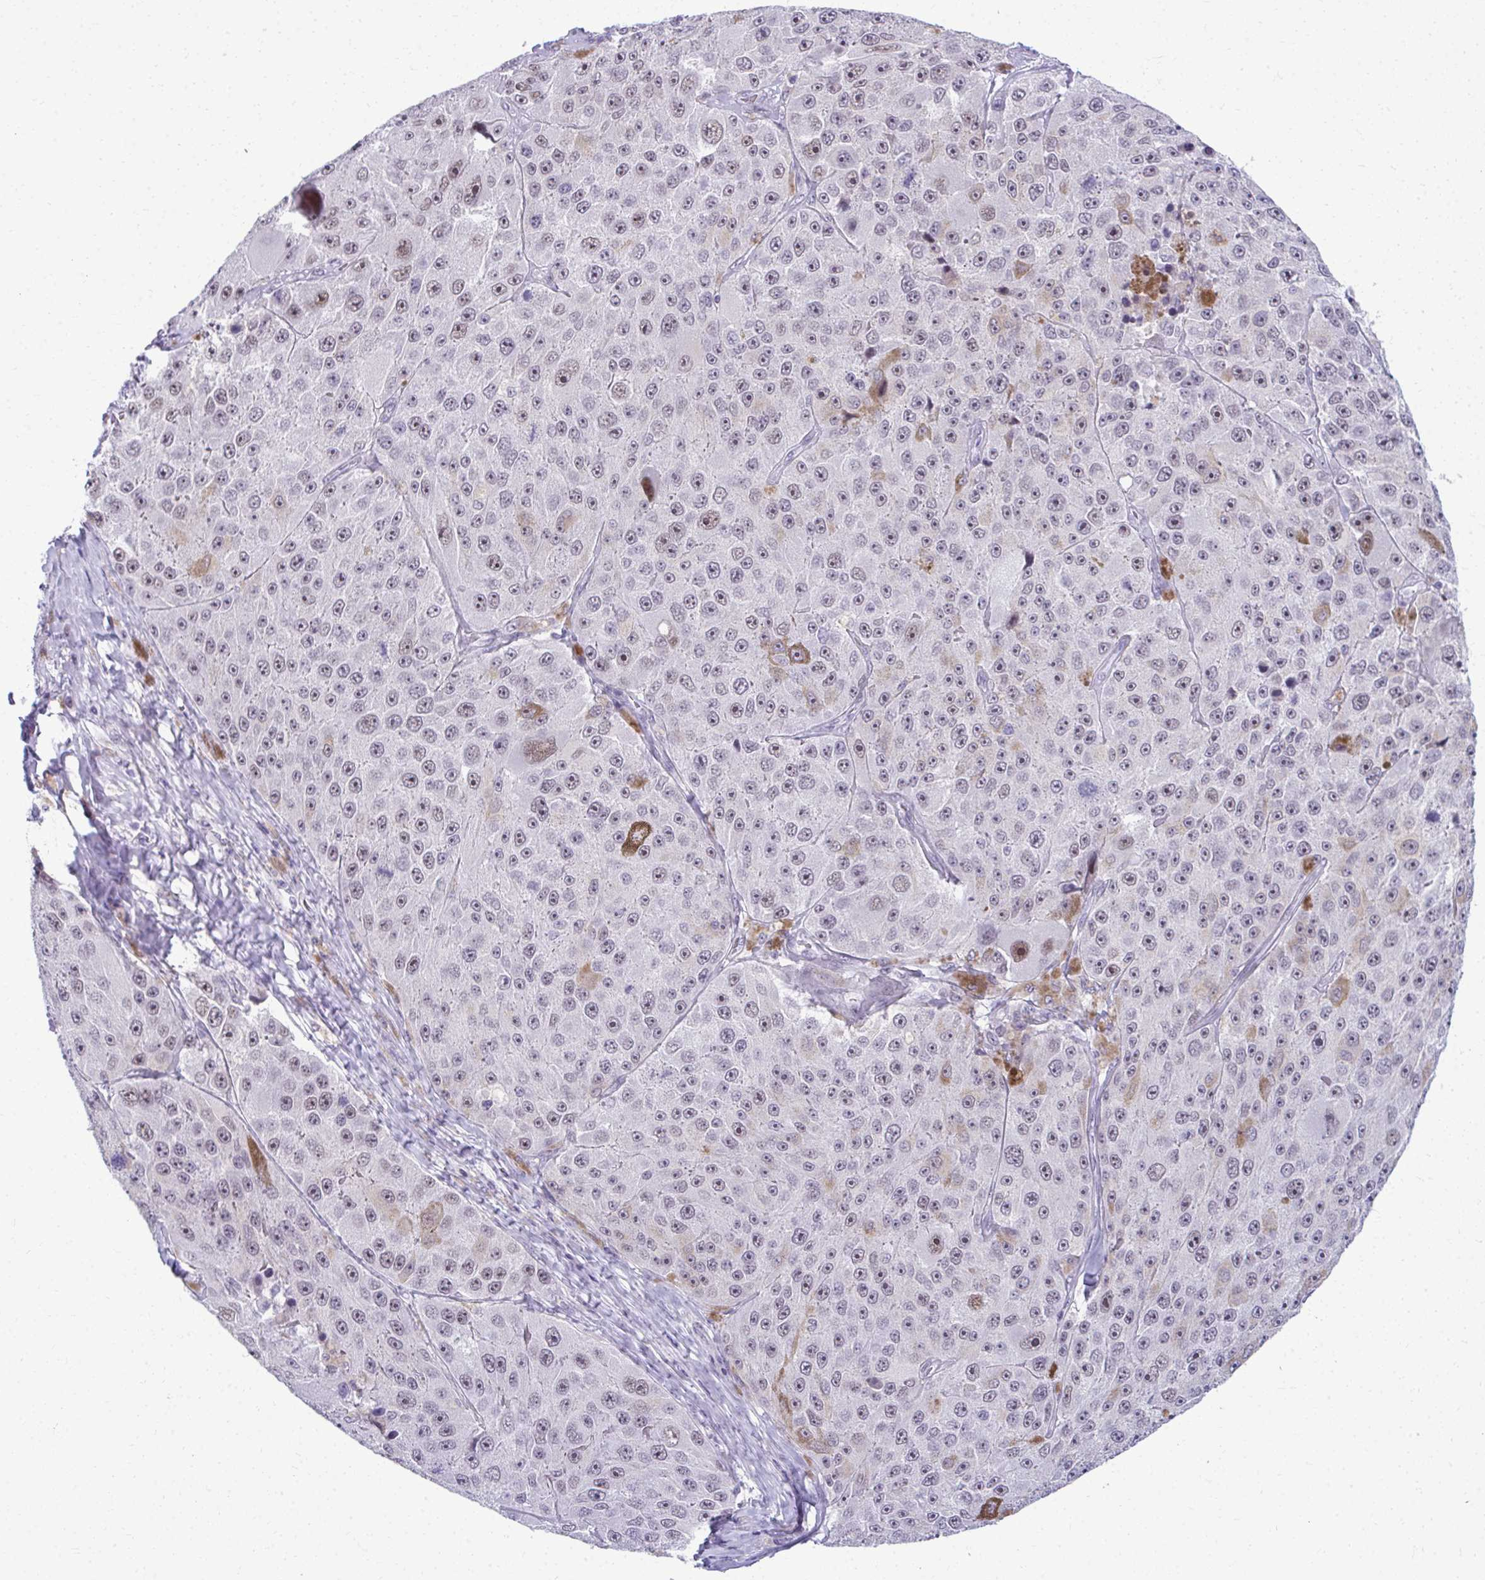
{"staining": {"intensity": "weak", "quantity": ">75%", "location": "nuclear"}, "tissue": "melanoma", "cell_type": "Tumor cells", "image_type": "cancer", "snomed": [{"axis": "morphology", "description": "Malignant melanoma, Metastatic site"}, {"axis": "topography", "description": "Lymph node"}], "caption": "Weak nuclear protein expression is present in approximately >75% of tumor cells in malignant melanoma (metastatic site).", "gene": "MAF1", "patient": {"sex": "male", "age": 62}}